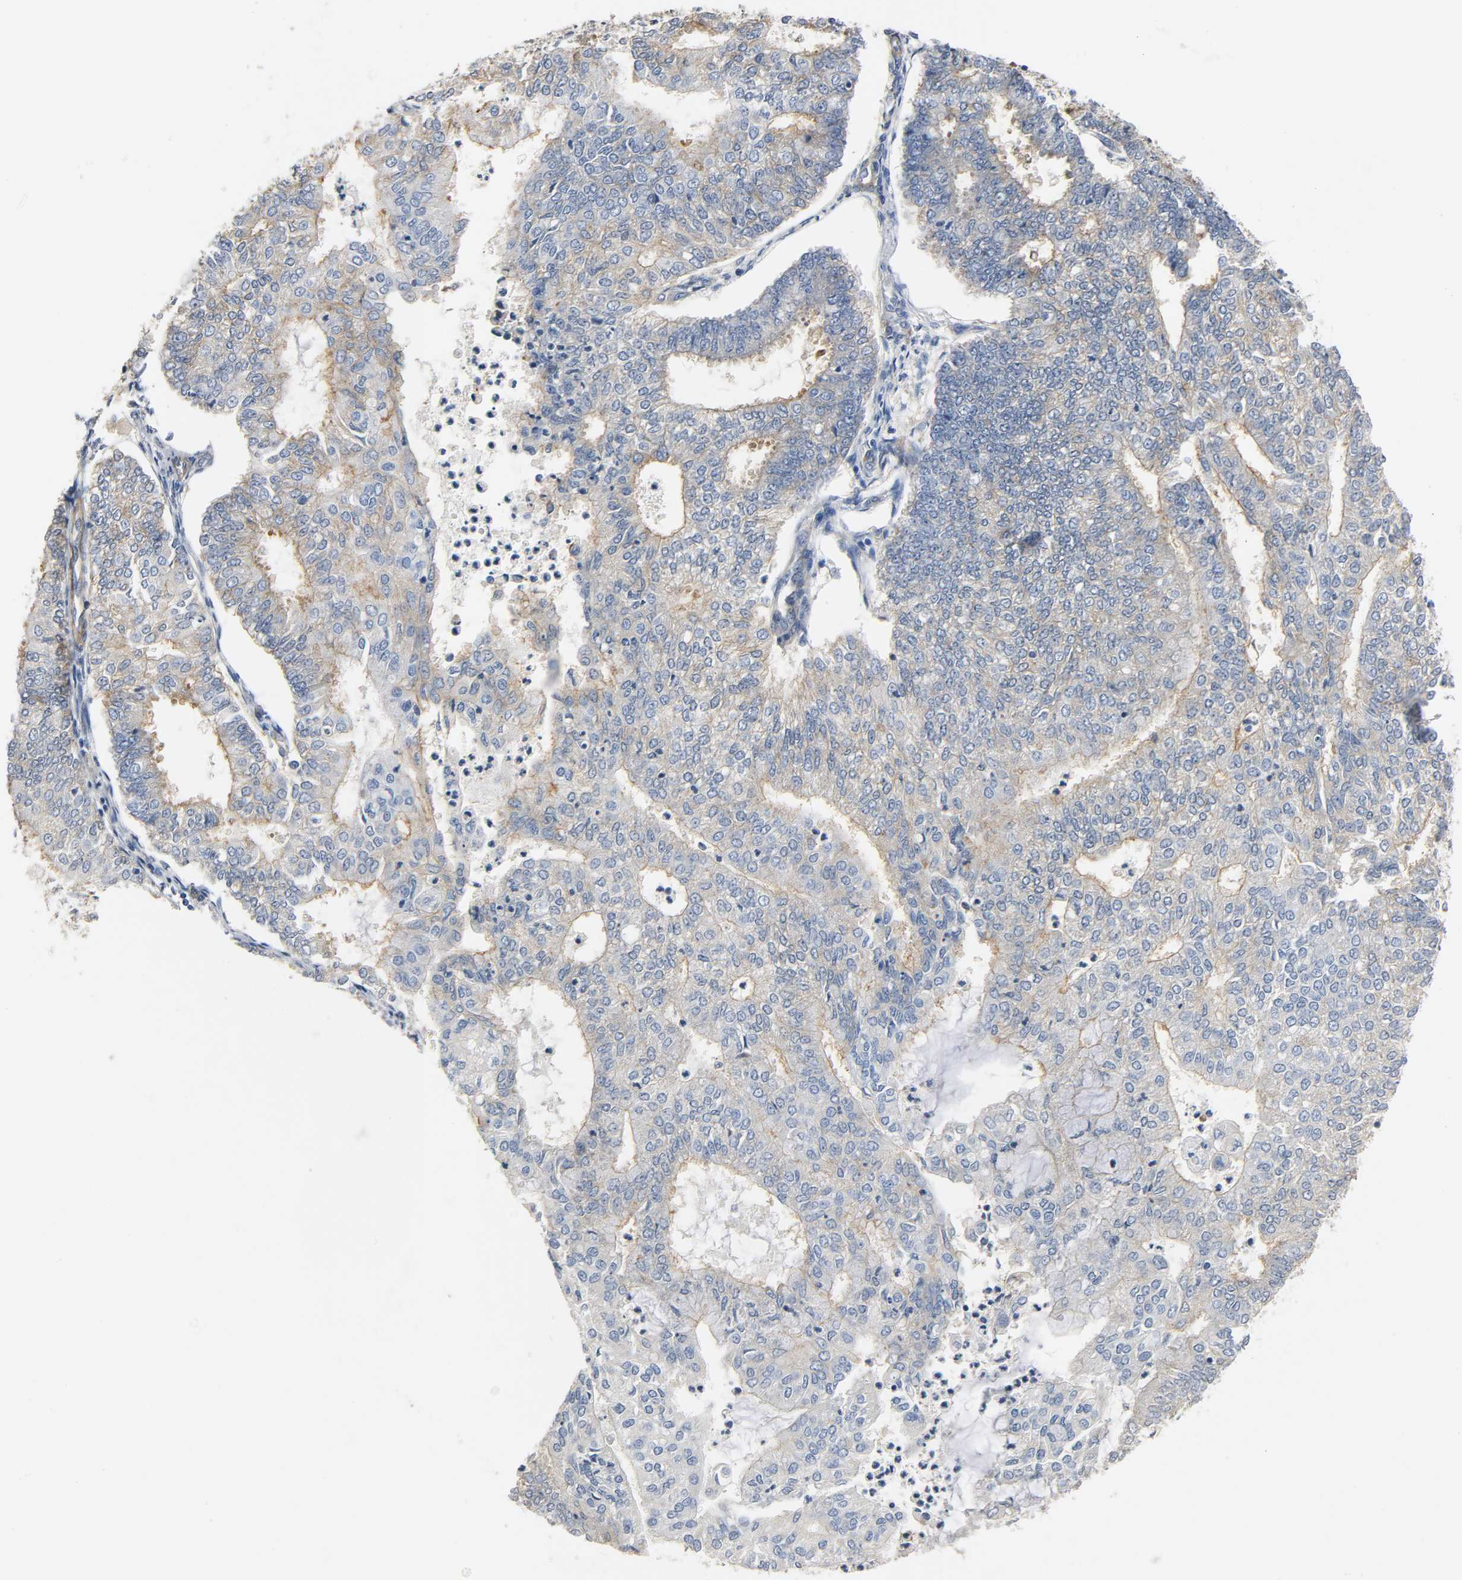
{"staining": {"intensity": "weak", "quantity": "25%-75%", "location": "cytoplasmic/membranous"}, "tissue": "endometrial cancer", "cell_type": "Tumor cells", "image_type": "cancer", "snomed": [{"axis": "morphology", "description": "Adenocarcinoma, NOS"}, {"axis": "topography", "description": "Endometrium"}], "caption": "Immunohistochemistry (IHC) image of neoplastic tissue: endometrial cancer (adenocarcinoma) stained using immunohistochemistry reveals low levels of weak protein expression localized specifically in the cytoplasmic/membranous of tumor cells, appearing as a cytoplasmic/membranous brown color.", "gene": "ARPC1A", "patient": {"sex": "female", "age": 59}}